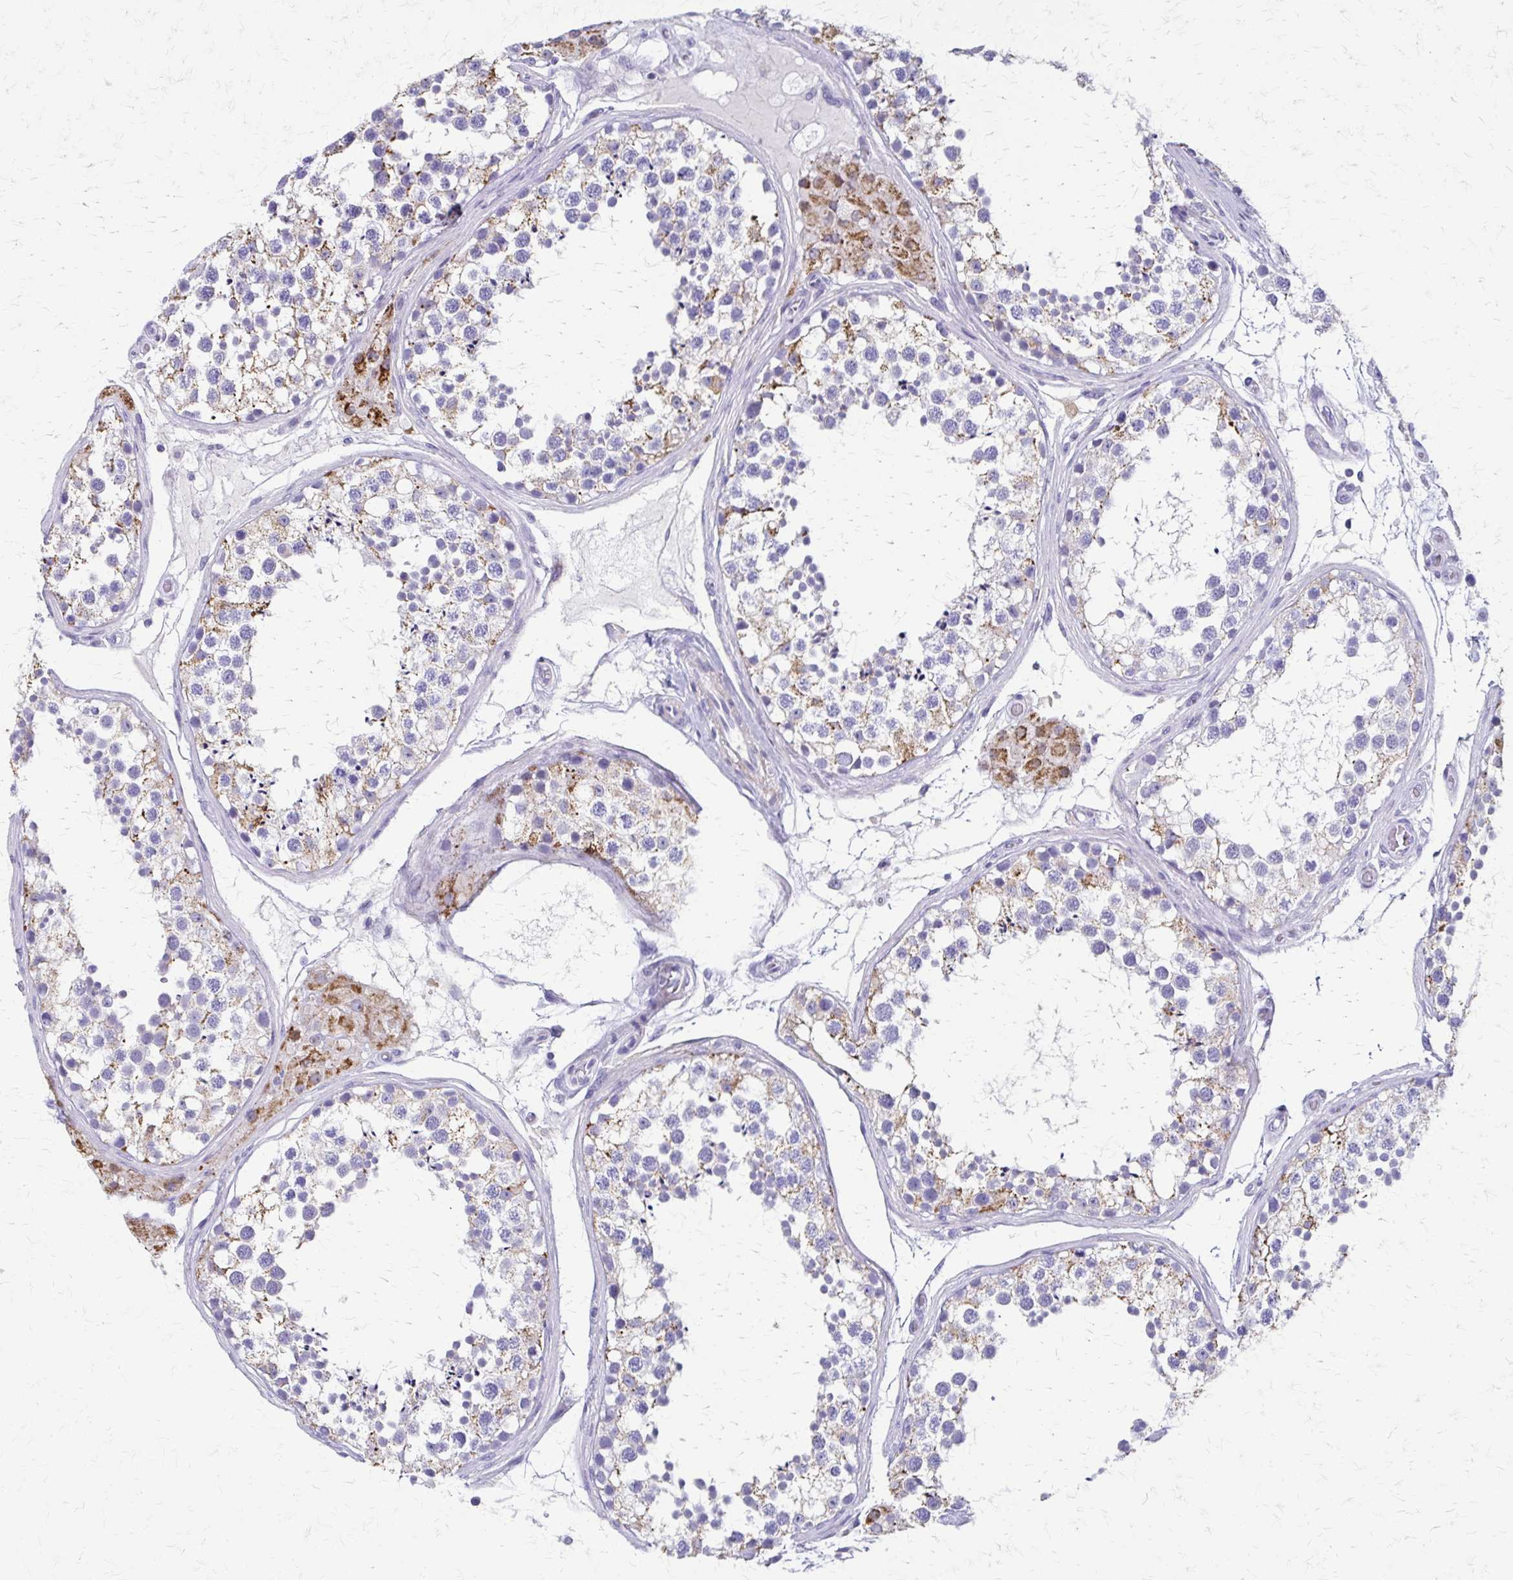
{"staining": {"intensity": "weak", "quantity": "25%-75%", "location": "cytoplasmic/membranous"}, "tissue": "testis", "cell_type": "Cells in seminiferous ducts", "image_type": "normal", "snomed": [{"axis": "morphology", "description": "Normal tissue, NOS"}, {"axis": "morphology", "description": "Seminoma, NOS"}, {"axis": "topography", "description": "Testis"}], "caption": "A photomicrograph of testis stained for a protein exhibits weak cytoplasmic/membranous brown staining in cells in seminiferous ducts.", "gene": "ZSCAN5B", "patient": {"sex": "male", "age": 65}}